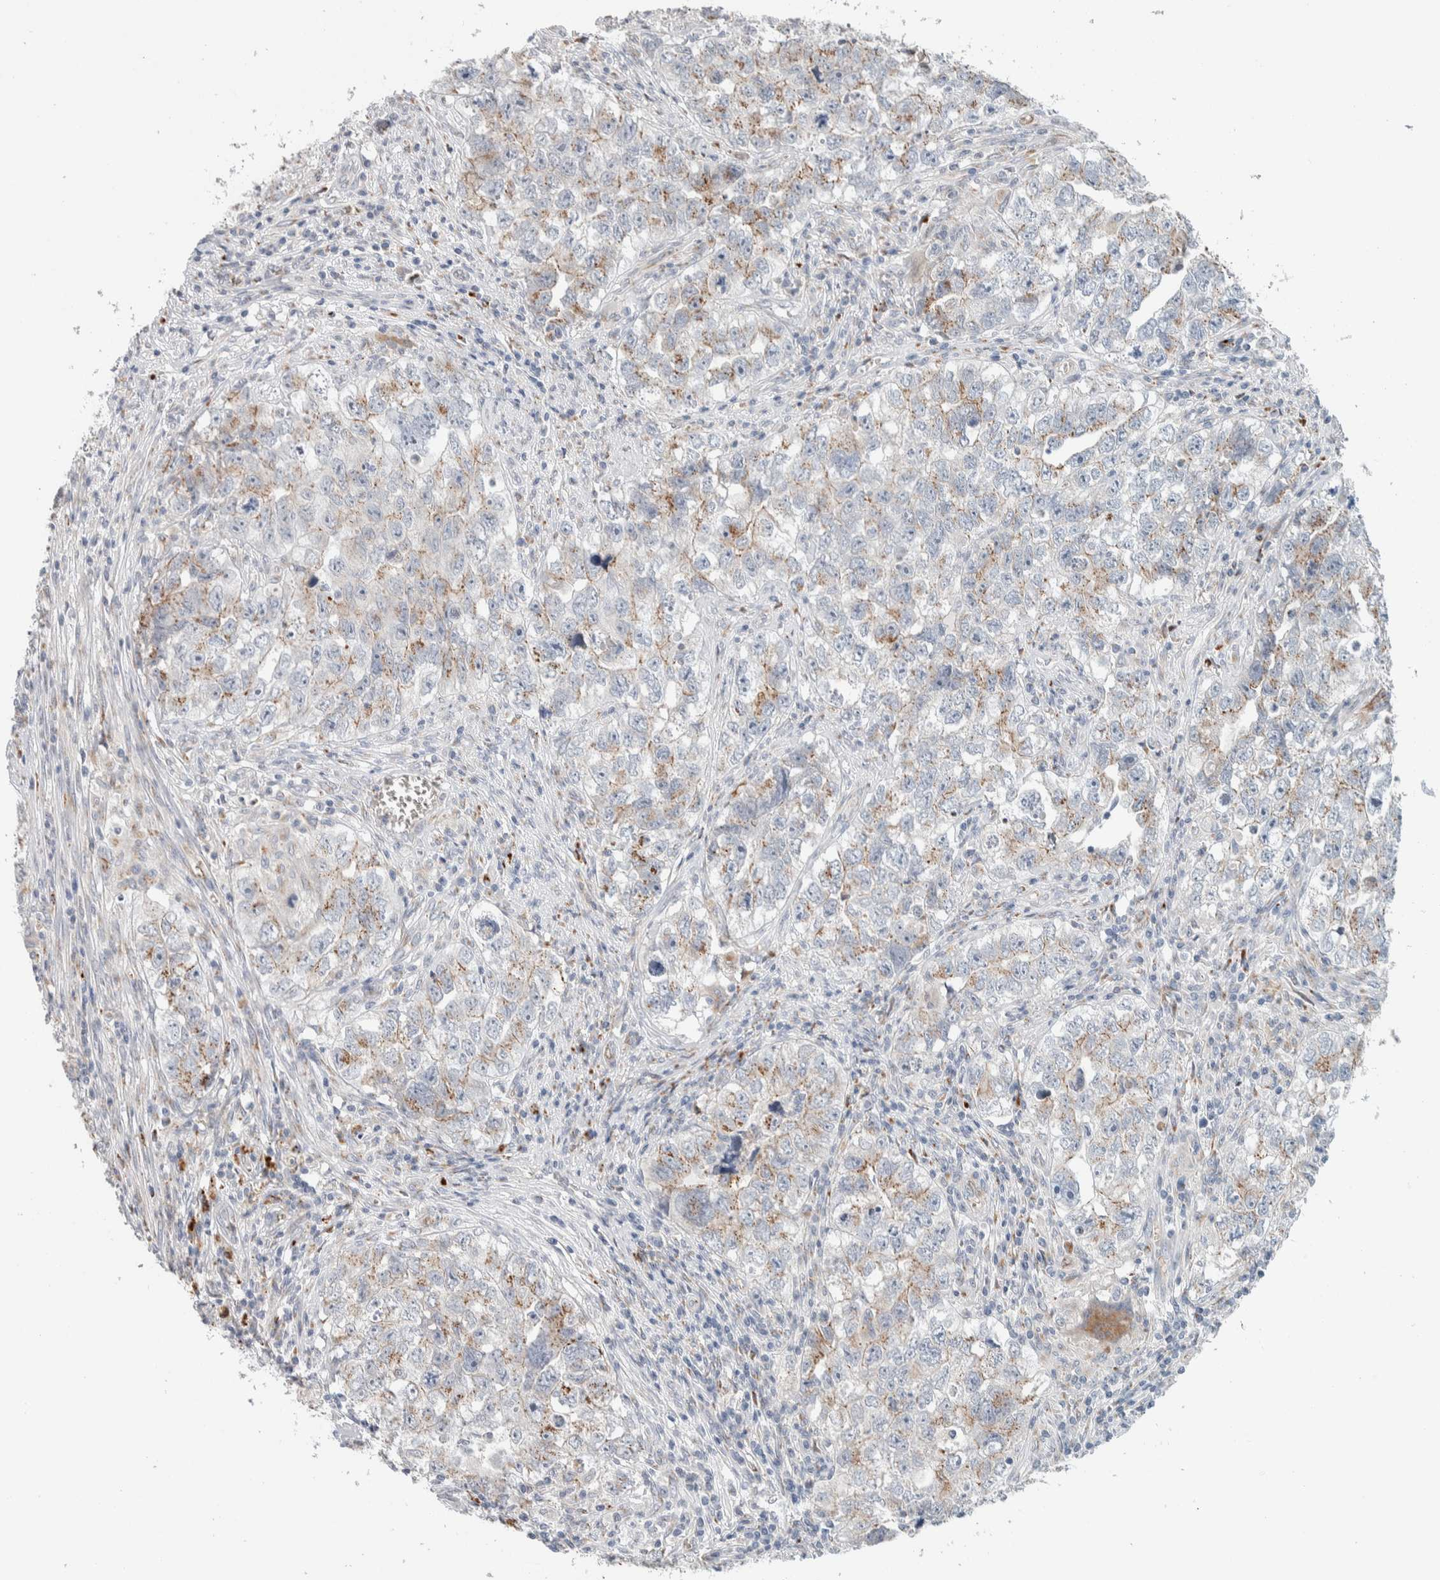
{"staining": {"intensity": "moderate", "quantity": "25%-75%", "location": "cytoplasmic/membranous"}, "tissue": "testis cancer", "cell_type": "Tumor cells", "image_type": "cancer", "snomed": [{"axis": "morphology", "description": "Seminoma, NOS"}, {"axis": "morphology", "description": "Carcinoma, Embryonal, NOS"}, {"axis": "topography", "description": "Testis"}], "caption": "Immunohistochemistry (IHC) of testis embryonal carcinoma exhibits medium levels of moderate cytoplasmic/membranous expression in approximately 25%-75% of tumor cells.", "gene": "SLC38A10", "patient": {"sex": "male", "age": 43}}